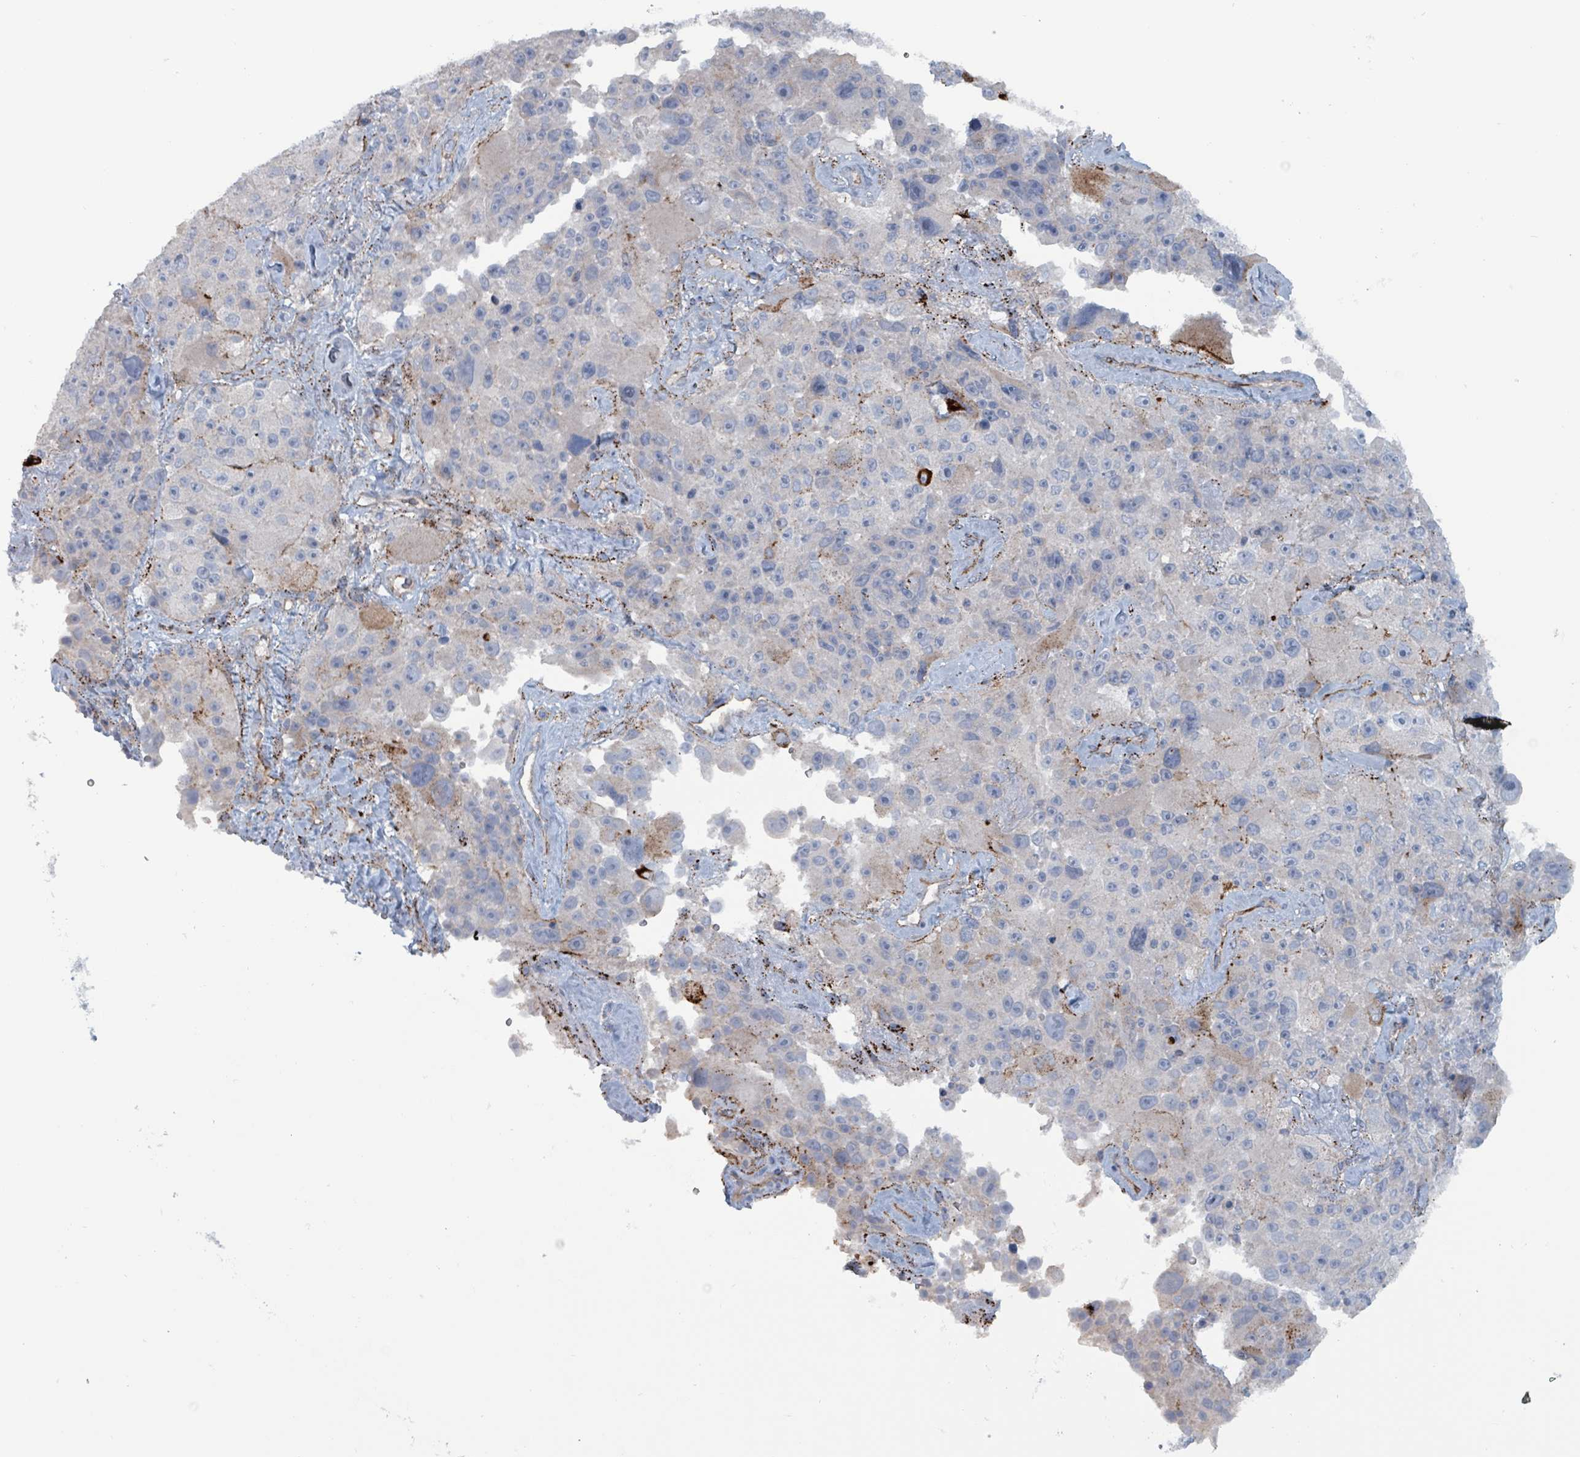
{"staining": {"intensity": "negative", "quantity": "none", "location": "none"}, "tissue": "melanoma", "cell_type": "Tumor cells", "image_type": "cancer", "snomed": [{"axis": "morphology", "description": "Malignant melanoma, Metastatic site"}, {"axis": "topography", "description": "Lymph node"}], "caption": "The histopathology image displays no significant staining in tumor cells of malignant melanoma (metastatic site). (Stains: DAB (3,3'-diaminobenzidine) IHC with hematoxylin counter stain, Microscopy: brightfield microscopy at high magnification).", "gene": "TAAR5", "patient": {"sex": "male", "age": 62}}